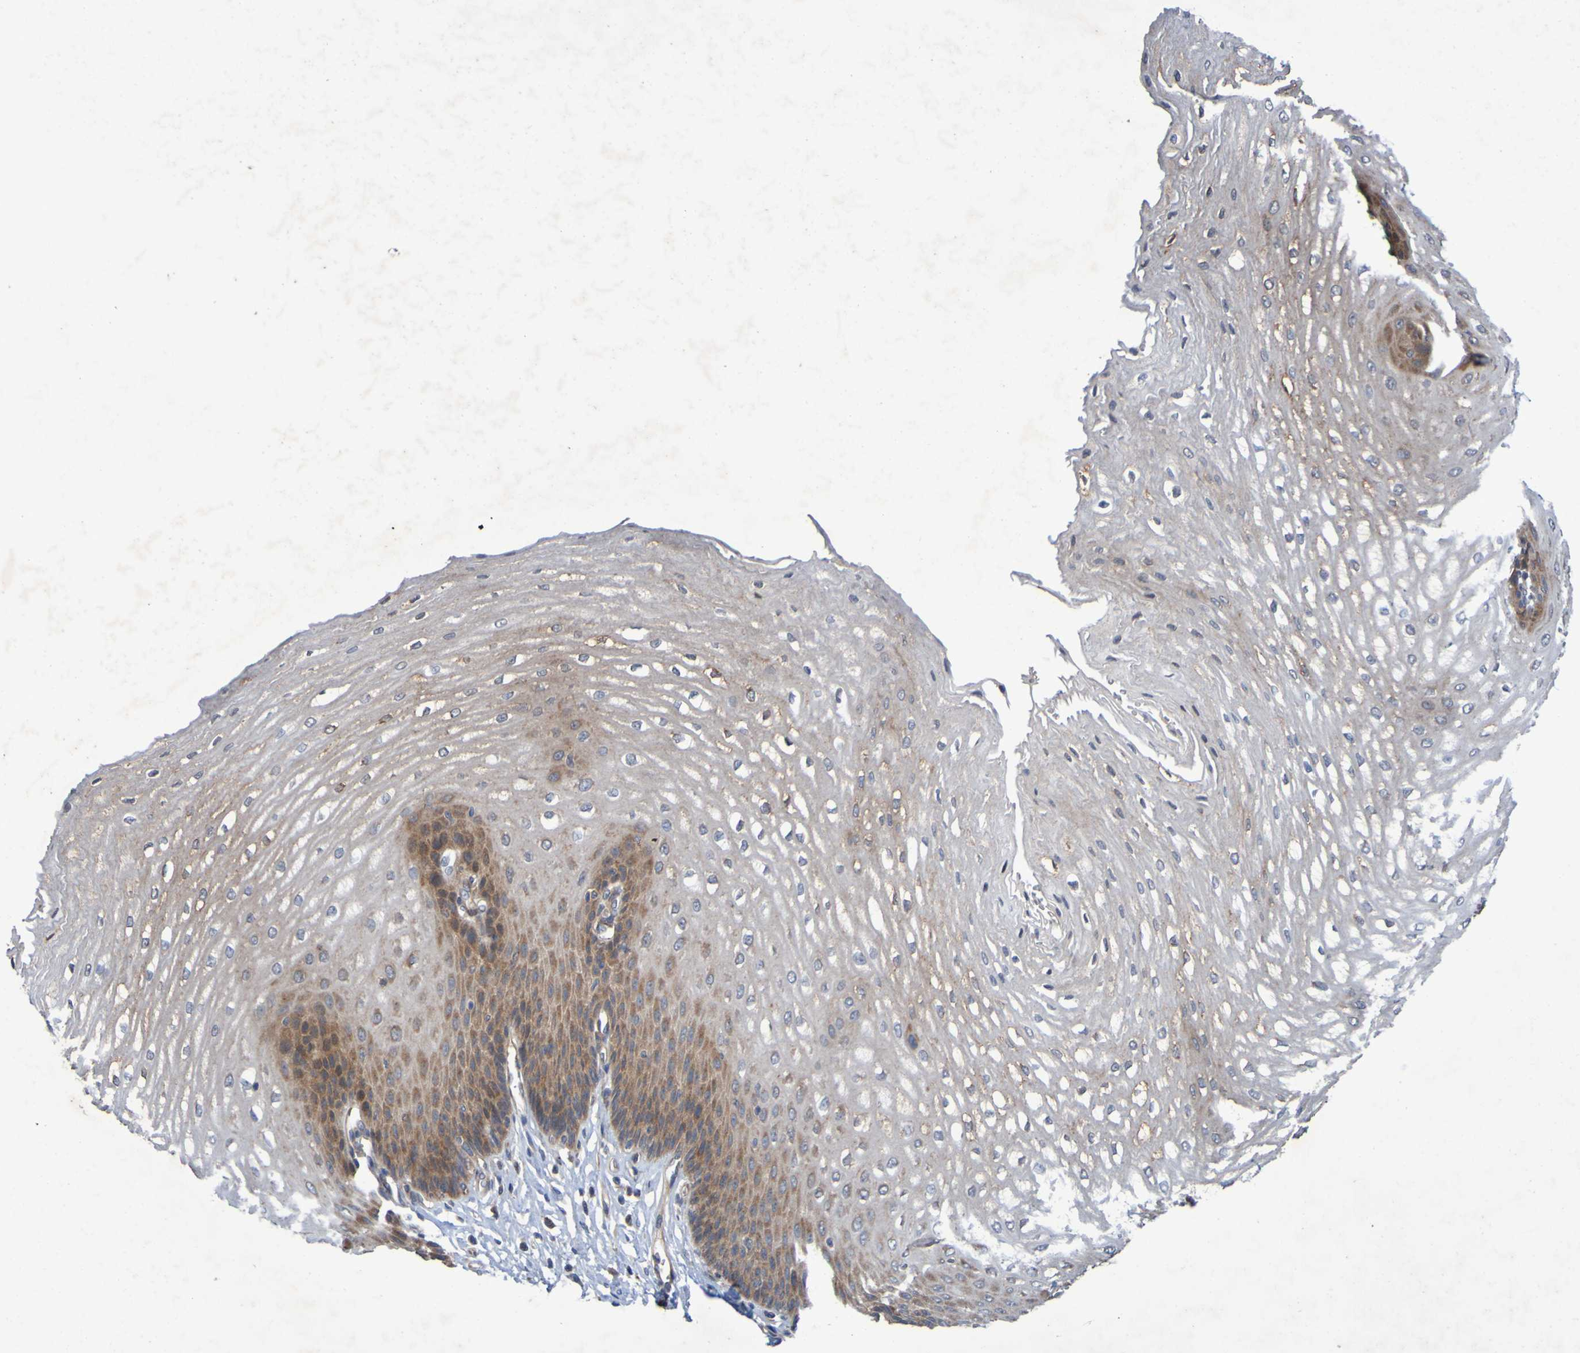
{"staining": {"intensity": "moderate", "quantity": ">75%", "location": "cytoplasmic/membranous"}, "tissue": "esophagus", "cell_type": "Squamous epithelial cells", "image_type": "normal", "snomed": [{"axis": "morphology", "description": "Normal tissue, NOS"}, {"axis": "topography", "description": "Esophagus"}], "caption": "Squamous epithelial cells exhibit moderate cytoplasmic/membranous expression in approximately >75% of cells in benign esophagus.", "gene": "SDK1", "patient": {"sex": "male", "age": 54}}